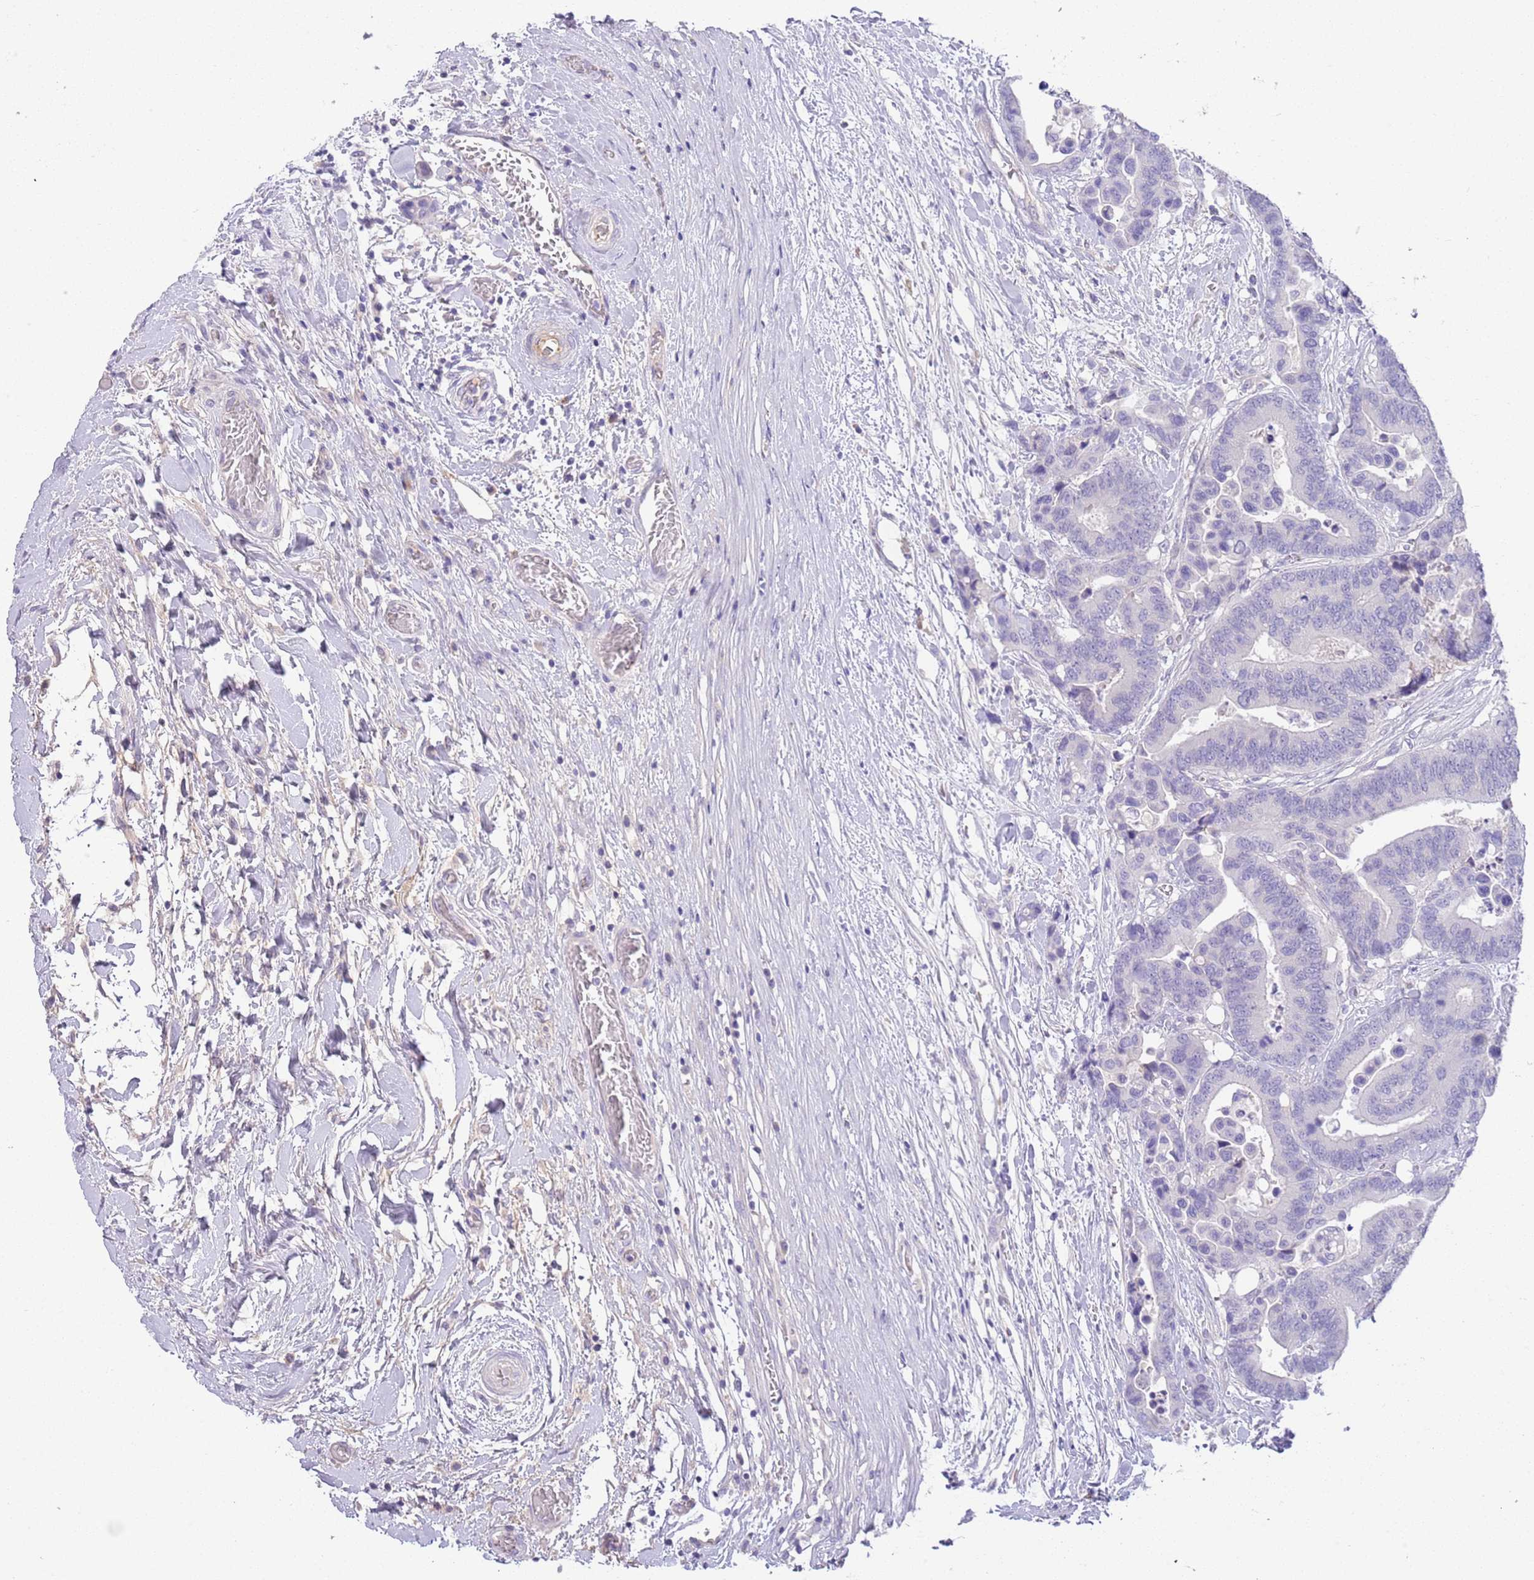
{"staining": {"intensity": "negative", "quantity": "none", "location": "none"}, "tissue": "colorectal cancer", "cell_type": "Tumor cells", "image_type": "cancer", "snomed": [{"axis": "morphology", "description": "Adenocarcinoma, NOS"}, {"axis": "topography", "description": "Colon"}], "caption": "Colorectal cancer (adenocarcinoma) was stained to show a protein in brown. There is no significant positivity in tumor cells.", "gene": "IGFL4", "patient": {"sex": "male", "age": 82}}